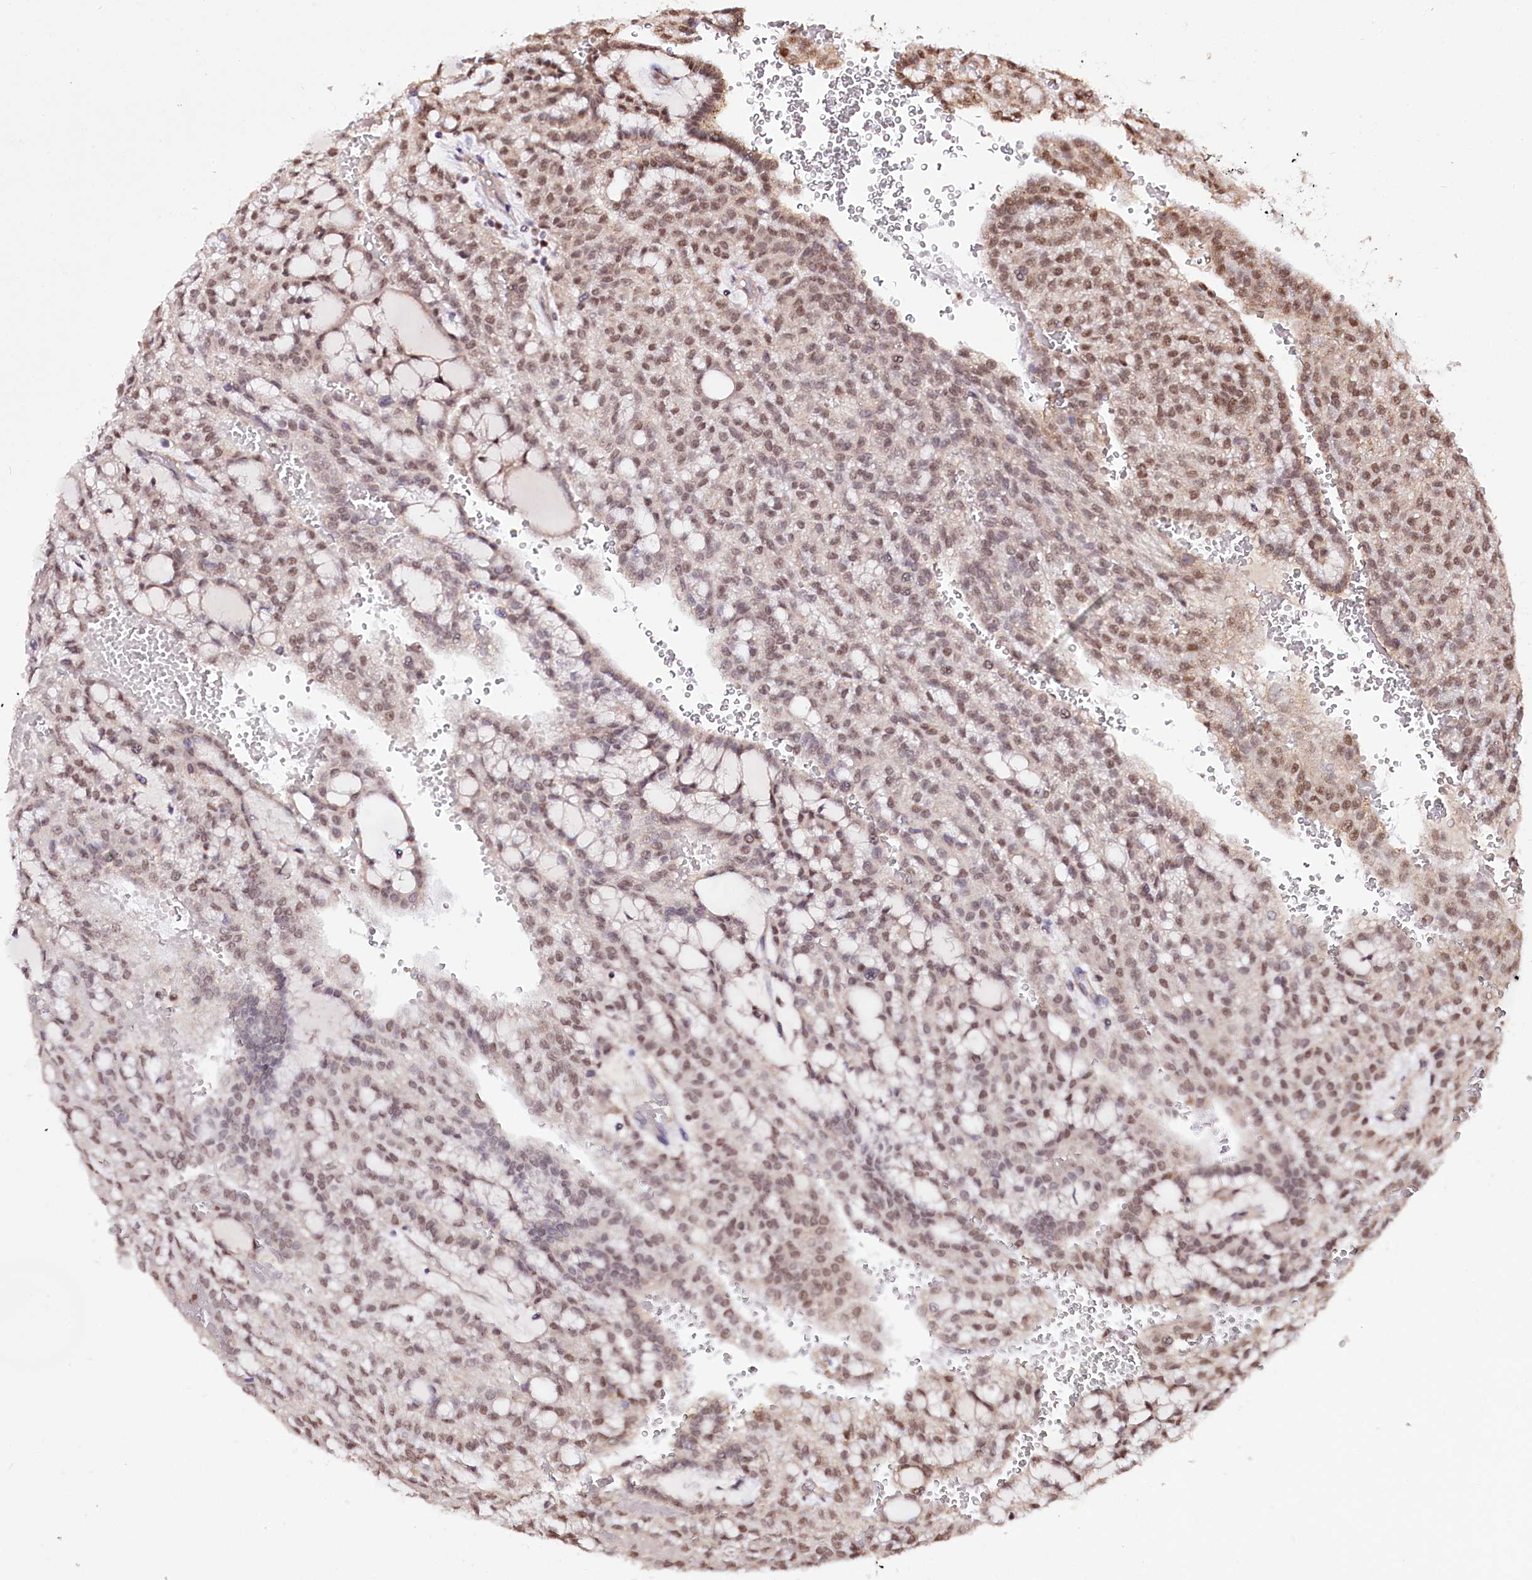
{"staining": {"intensity": "moderate", "quantity": ">75%", "location": "nuclear"}, "tissue": "renal cancer", "cell_type": "Tumor cells", "image_type": "cancer", "snomed": [{"axis": "morphology", "description": "Adenocarcinoma, NOS"}, {"axis": "topography", "description": "Kidney"}], "caption": "Immunohistochemical staining of human adenocarcinoma (renal) shows medium levels of moderate nuclear positivity in about >75% of tumor cells. The staining is performed using DAB (3,3'-diaminobenzidine) brown chromogen to label protein expression. The nuclei are counter-stained blue using hematoxylin.", "gene": "GNL3L", "patient": {"sex": "male", "age": 63}}